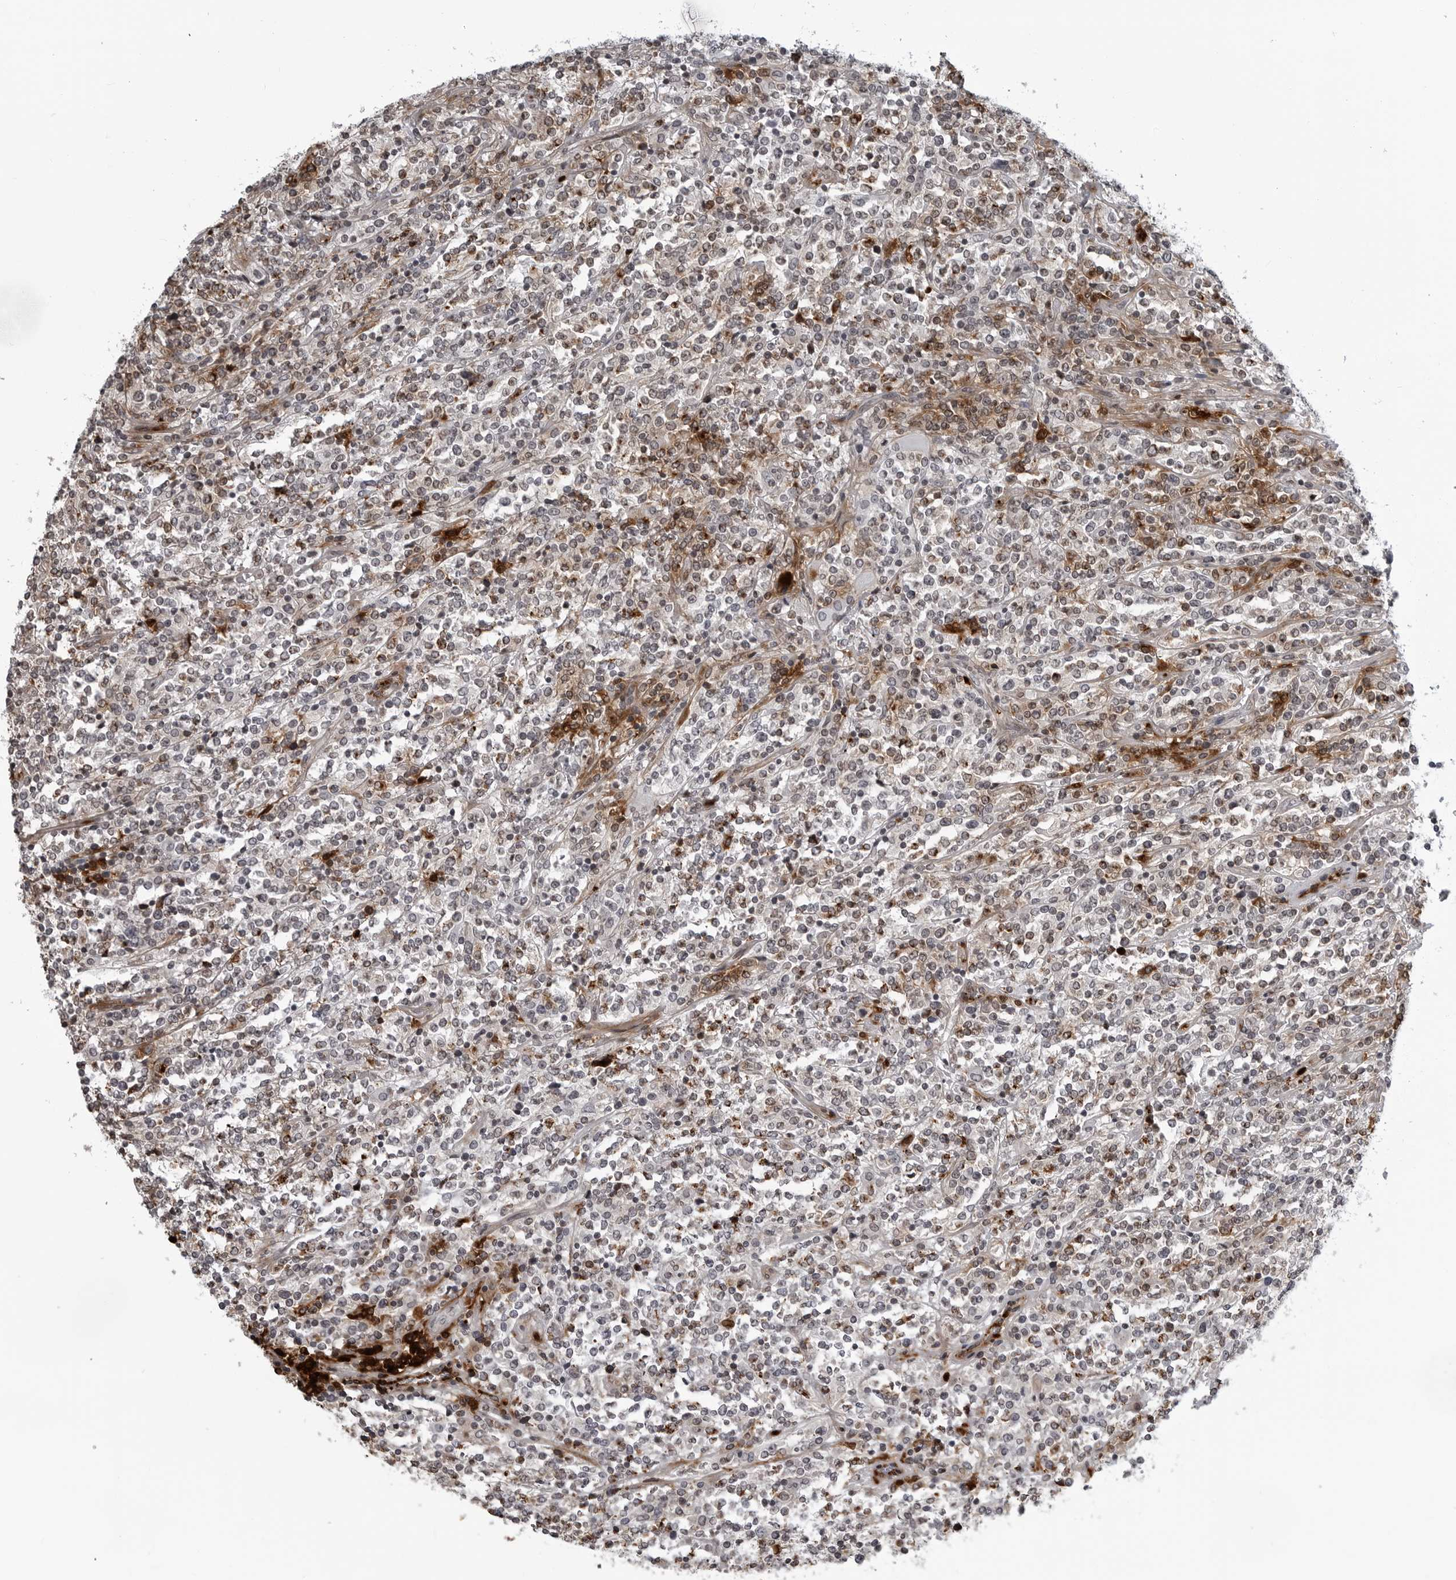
{"staining": {"intensity": "negative", "quantity": "none", "location": "none"}, "tissue": "lymphoma", "cell_type": "Tumor cells", "image_type": "cancer", "snomed": [{"axis": "morphology", "description": "Malignant lymphoma, non-Hodgkin's type, High grade"}, {"axis": "topography", "description": "Soft tissue"}], "caption": "Tumor cells show no significant staining in lymphoma.", "gene": "CXCR5", "patient": {"sex": "male", "age": 18}}